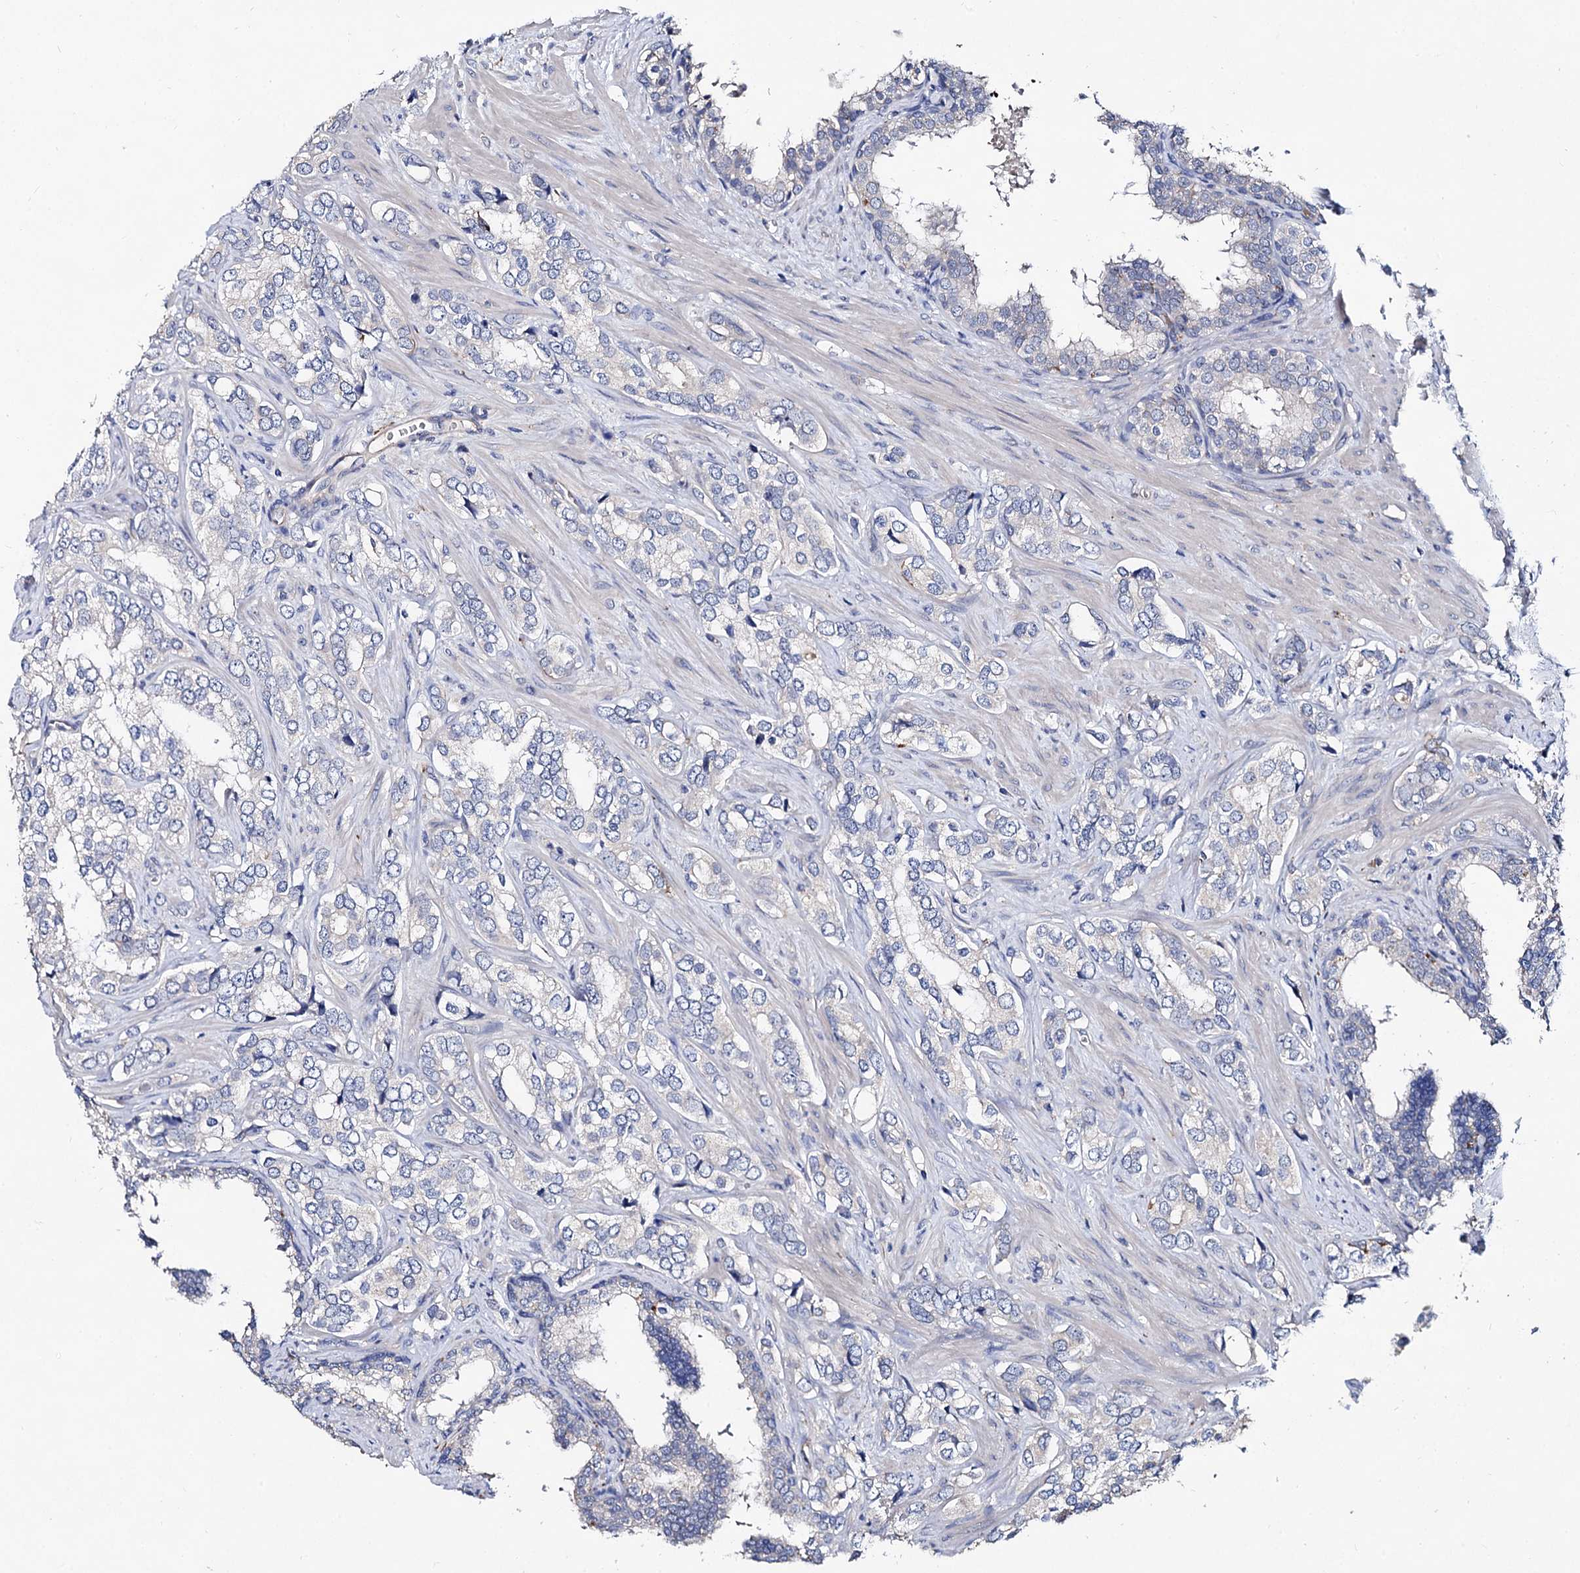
{"staining": {"intensity": "negative", "quantity": "none", "location": "none"}, "tissue": "prostate cancer", "cell_type": "Tumor cells", "image_type": "cancer", "snomed": [{"axis": "morphology", "description": "Adenocarcinoma, High grade"}, {"axis": "topography", "description": "Prostate"}], "caption": "A photomicrograph of human prostate cancer (adenocarcinoma (high-grade)) is negative for staining in tumor cells. (DAB (3,3'-diaminobenzidine) immunohistochemistry, high magnification).", "gene": "HVCN1", "patient": {"sex": "male", "age": 66}}